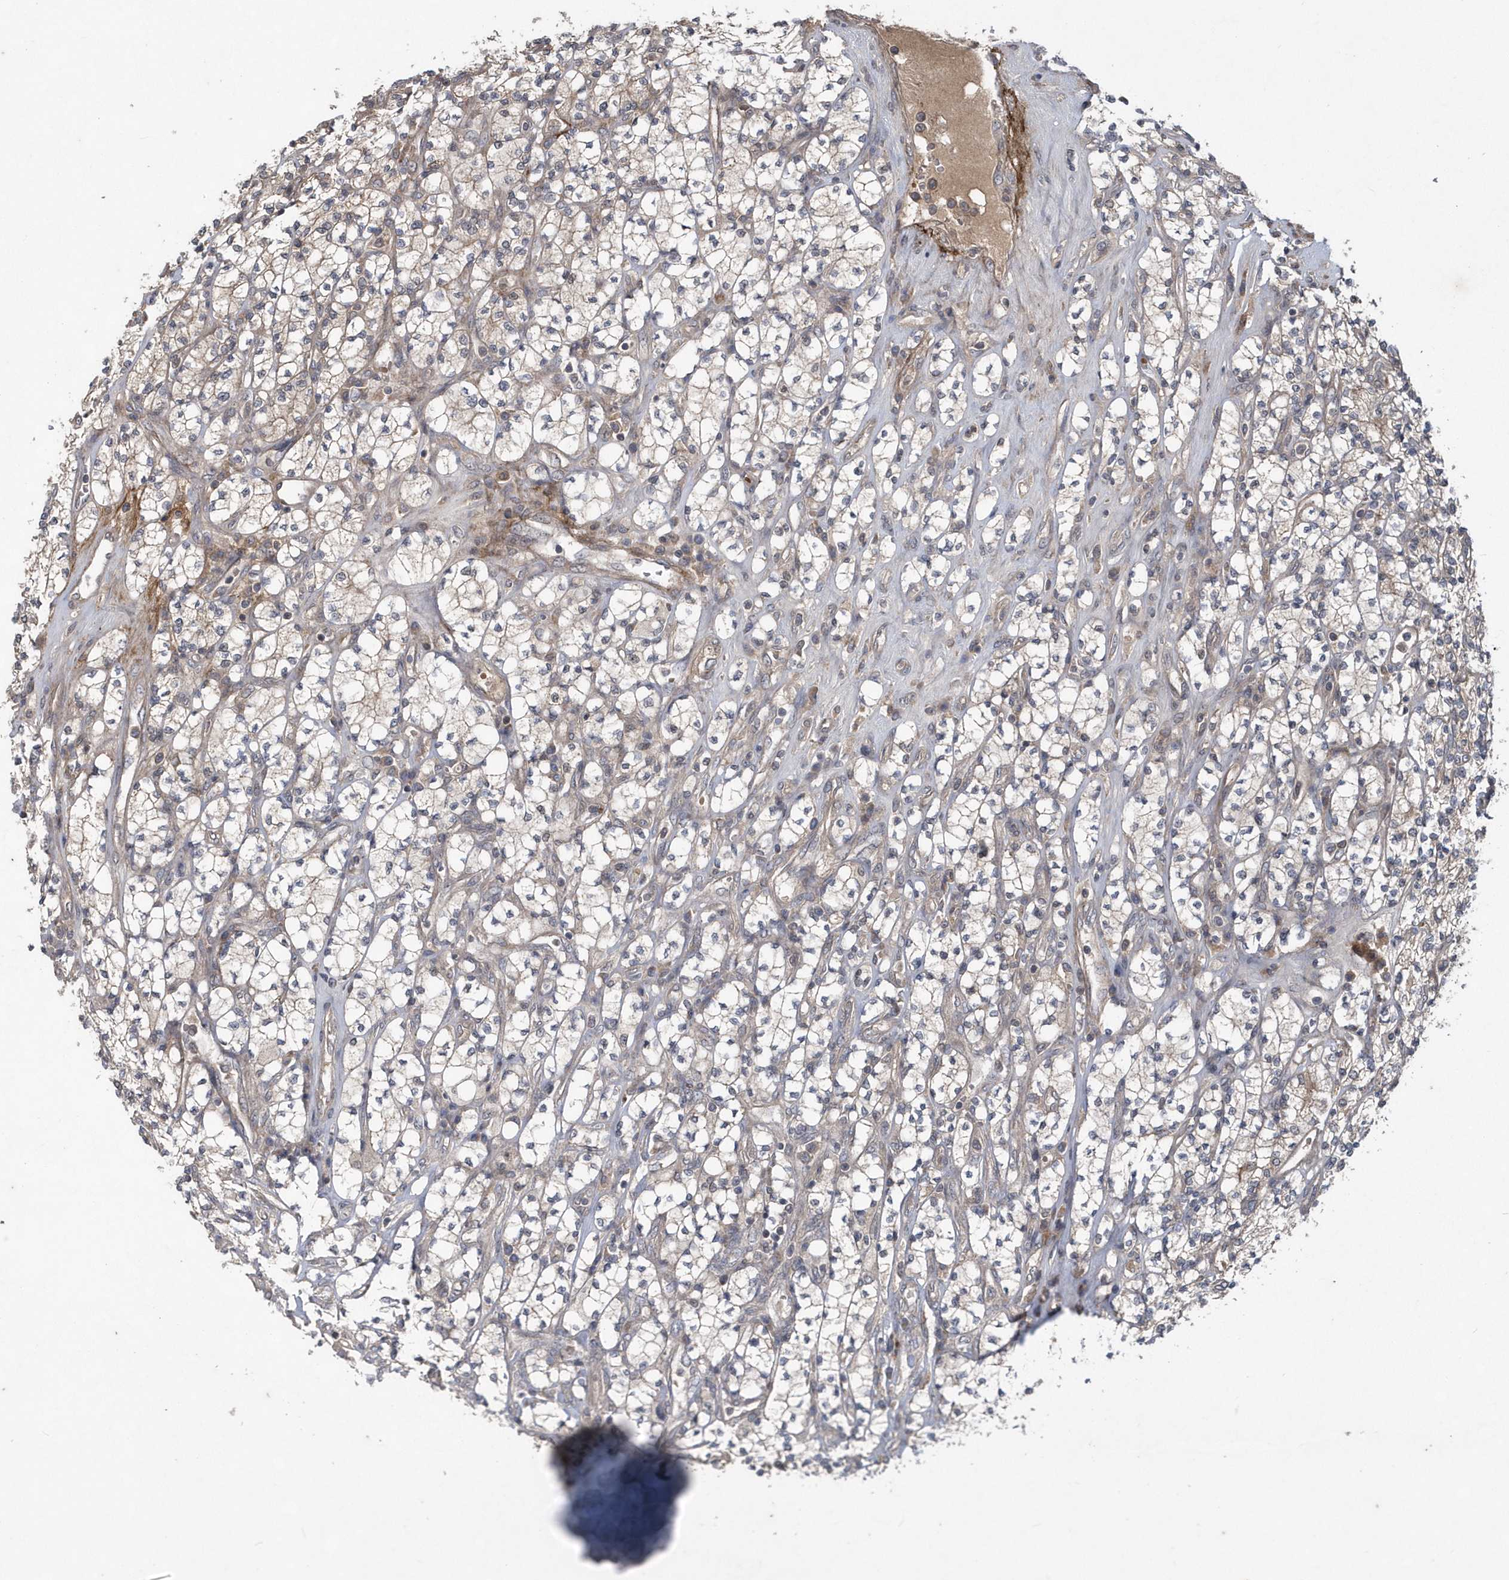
{"staining": {"intensity": "weak", "quantity": "<25%", "location": "cytoplasmic/membranous"}, "tissue": "renal cancer", "cell_type": "Tumor cells", "image_type": "cancer", "snomed": [{"axis": "morphology", "description": "Adenocarcinoma, NOS"}, {"axis": "topography", "description": "Kidney"}], "caption": "Human renal cancer stained for a protein using immunohistochemistry displays no positivity in tumor cells.", "gene": "HMGCS1", "patient": {"sex": "male", "age": 77}}